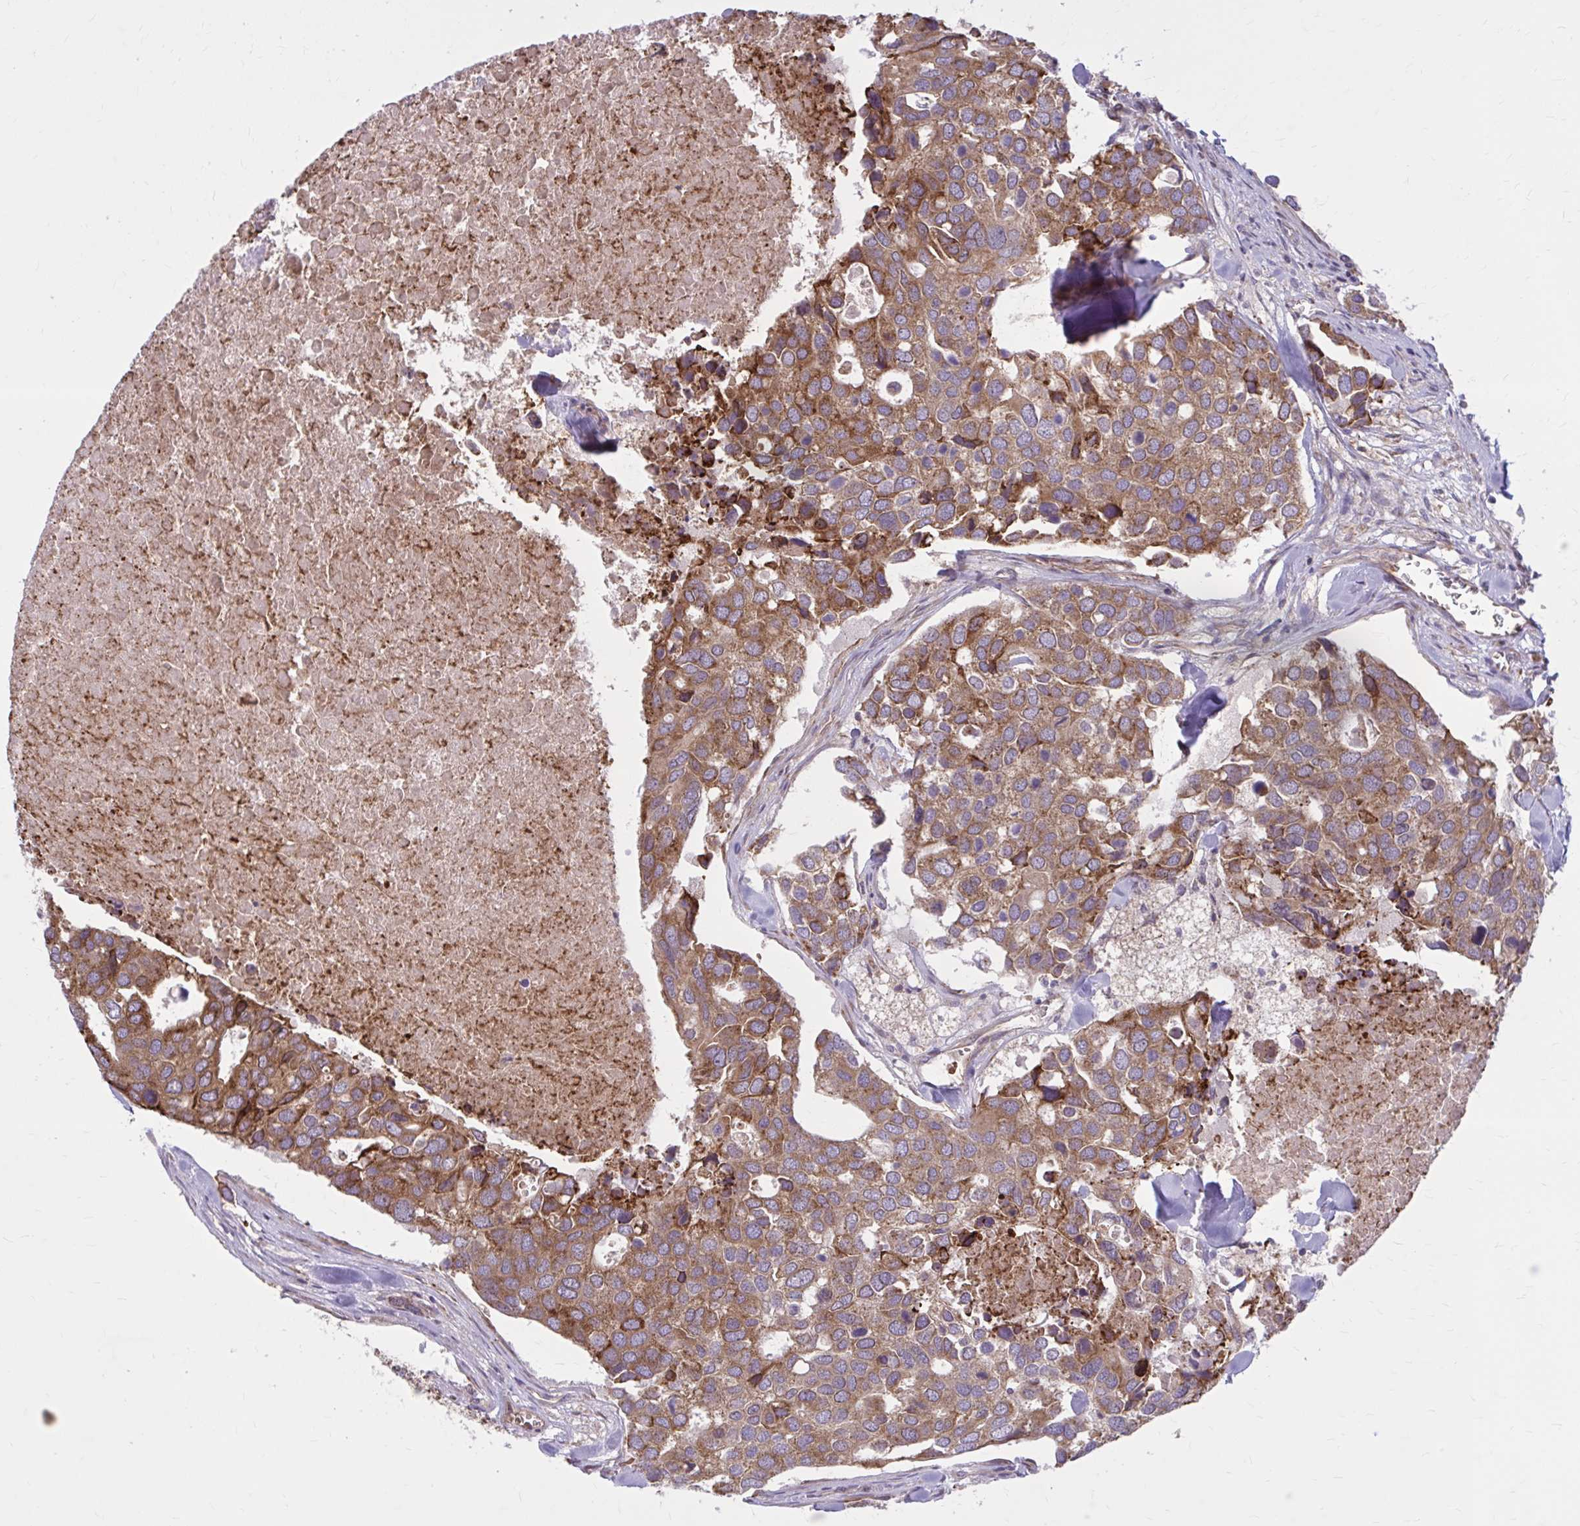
{"staining": {"intensity": "strong", "quantity": ">75%", "location": "cytoplasmic/membranous"}, "tissue": "breast cancer", "cell_type": "Tumor cells", "image_type": "cancer", "snomed": [{"axis": "morphology", "description": "Duct carcinoma"}, {"axis": "topography", "description": "Breast"}], "caption": "Immunohistochemical staining of intraductal carcinoma (breast) exhibits high levels of strong cytoplasmic/membranous positivity in approximately >75% of tumor cells.", "gene": "SNF8", "patient": {"sex": "female", "age": 83}}